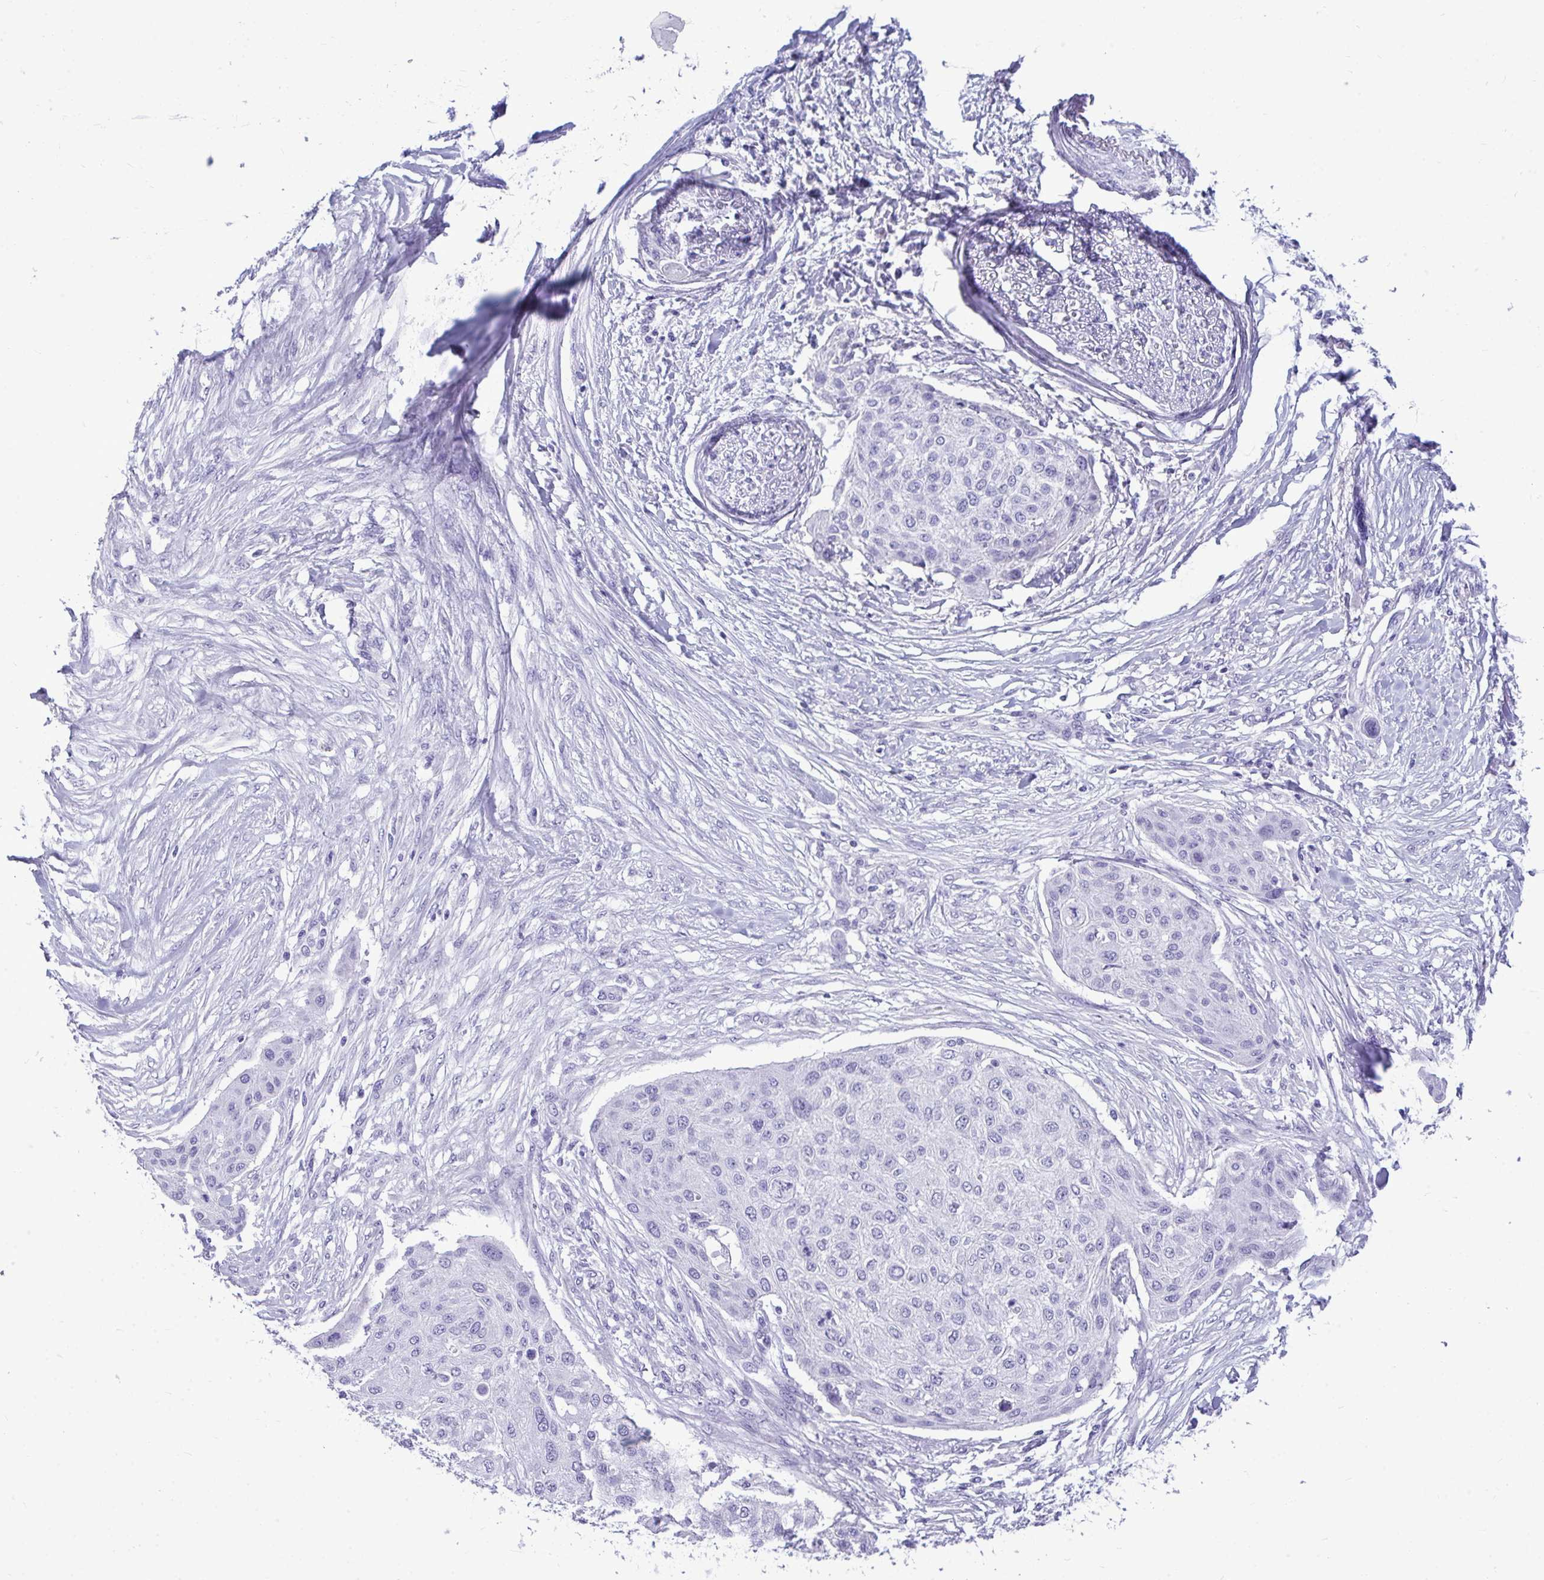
{"staining": {"intensity": "negative", "quantity": "none", "location": "none"}, "tissue": "skin cancer", "cell_type": "Tumor cells", "image_type": "cancer", "snomed": [{"axis": "morphology", "description": "Squamous cell carcinoma, NOS"}, {"axis": "topography", "description": "Skin"}], "caption": "Immunohistochemical staining of skin squamous cell carcinoma shows no significant staining in tumor cells.", "gene": "PRM2", "patient": {"sex": "female", "age": 87}}